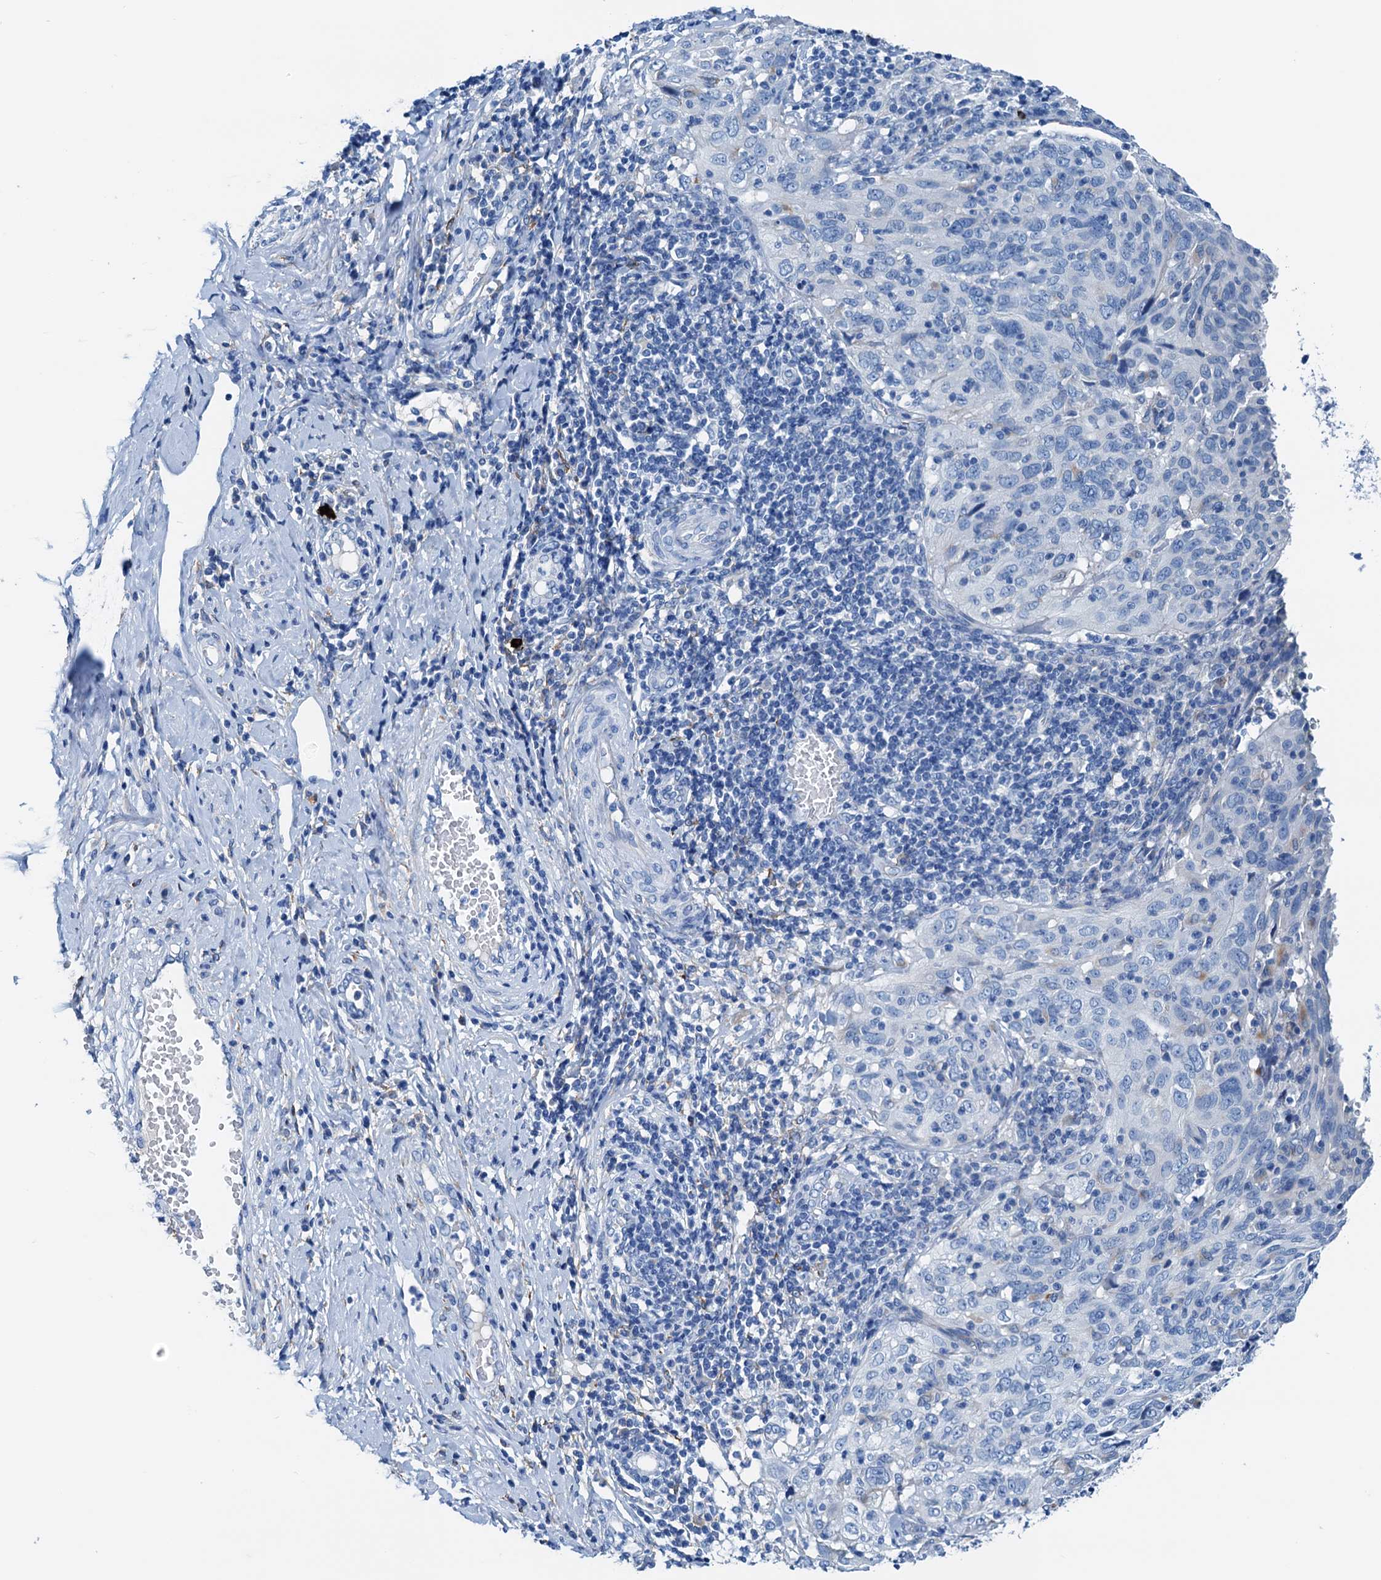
{"staining": {"intensity": "negative", "quantity": "none", "location": "none"}, "tissue": "cervical cancer", "cell_type": "Tumor cells", "image_type": "cancer", "snomed": [{"axis": "morphology", "description": "Squamous cell carcinoma, NOS"}, {"axis": "topography", "description": "Cervix"}], "caption": "The image demonstrates no significant staining in tumor cells of cervical cancer.", "gene": "C1QTNF4", "patient": {"sex": "female", "age": 31}}